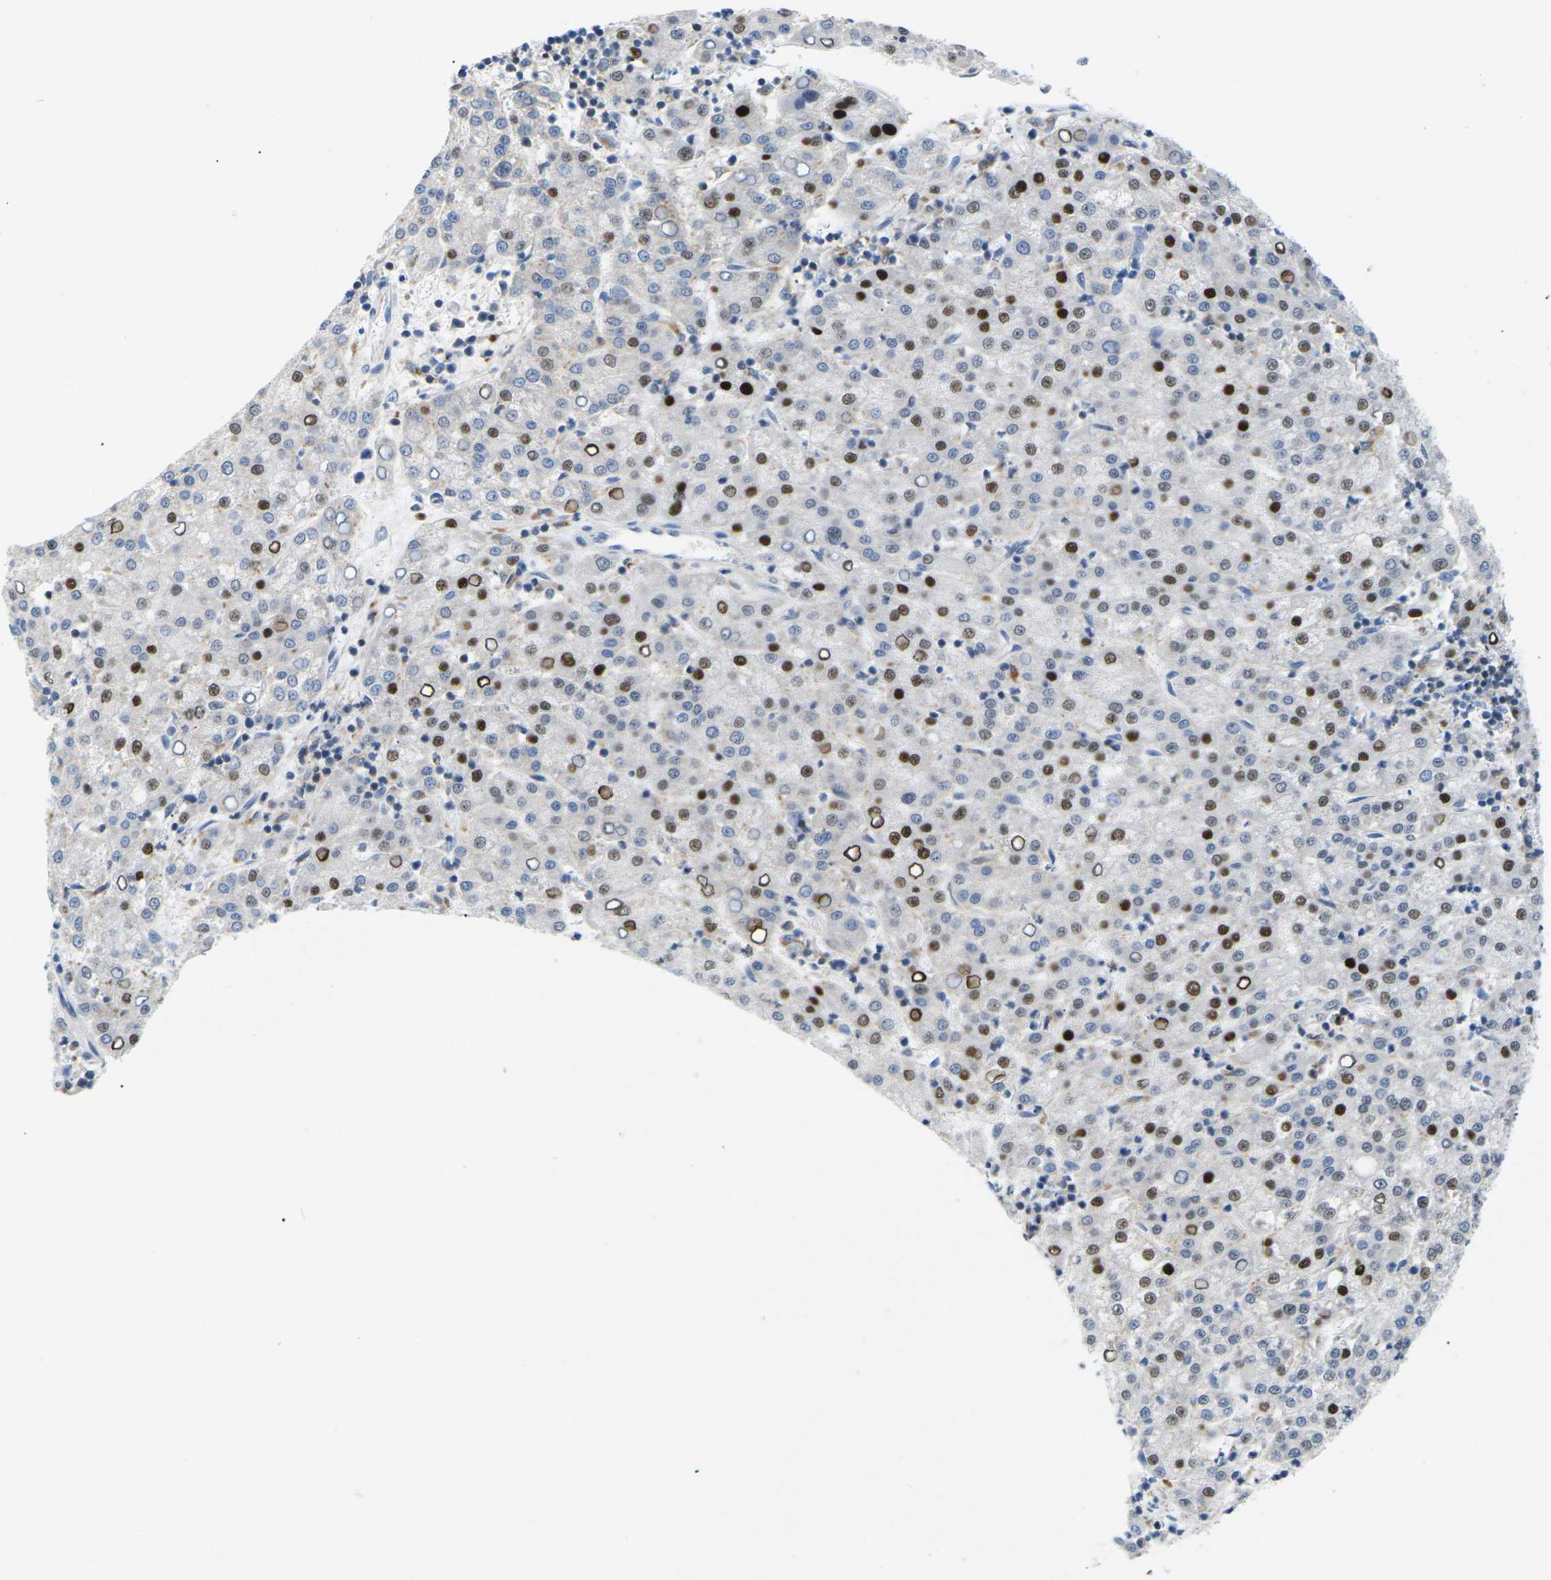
{"staining": {"intensity": "strong", "quantity": "<25%", "location": "nuclear"}, "tissue": "liver cancer", "cell_type": "Tumor cells", "image_type": "cancer", "snomed": [{"axis": "morphology", "description": "Carcinoma, Hepatocellular, NOS"}, {"axis": "topography", "description": "Liver"}], "caption": "Liver cancer (hepatocellular carcinoma) stained with a brown dye displays strong nuclear positive staining in about <25% of tumor cells.", "gene": "RPS6KA3", "patient": {"sex": "female", "age": 58}}